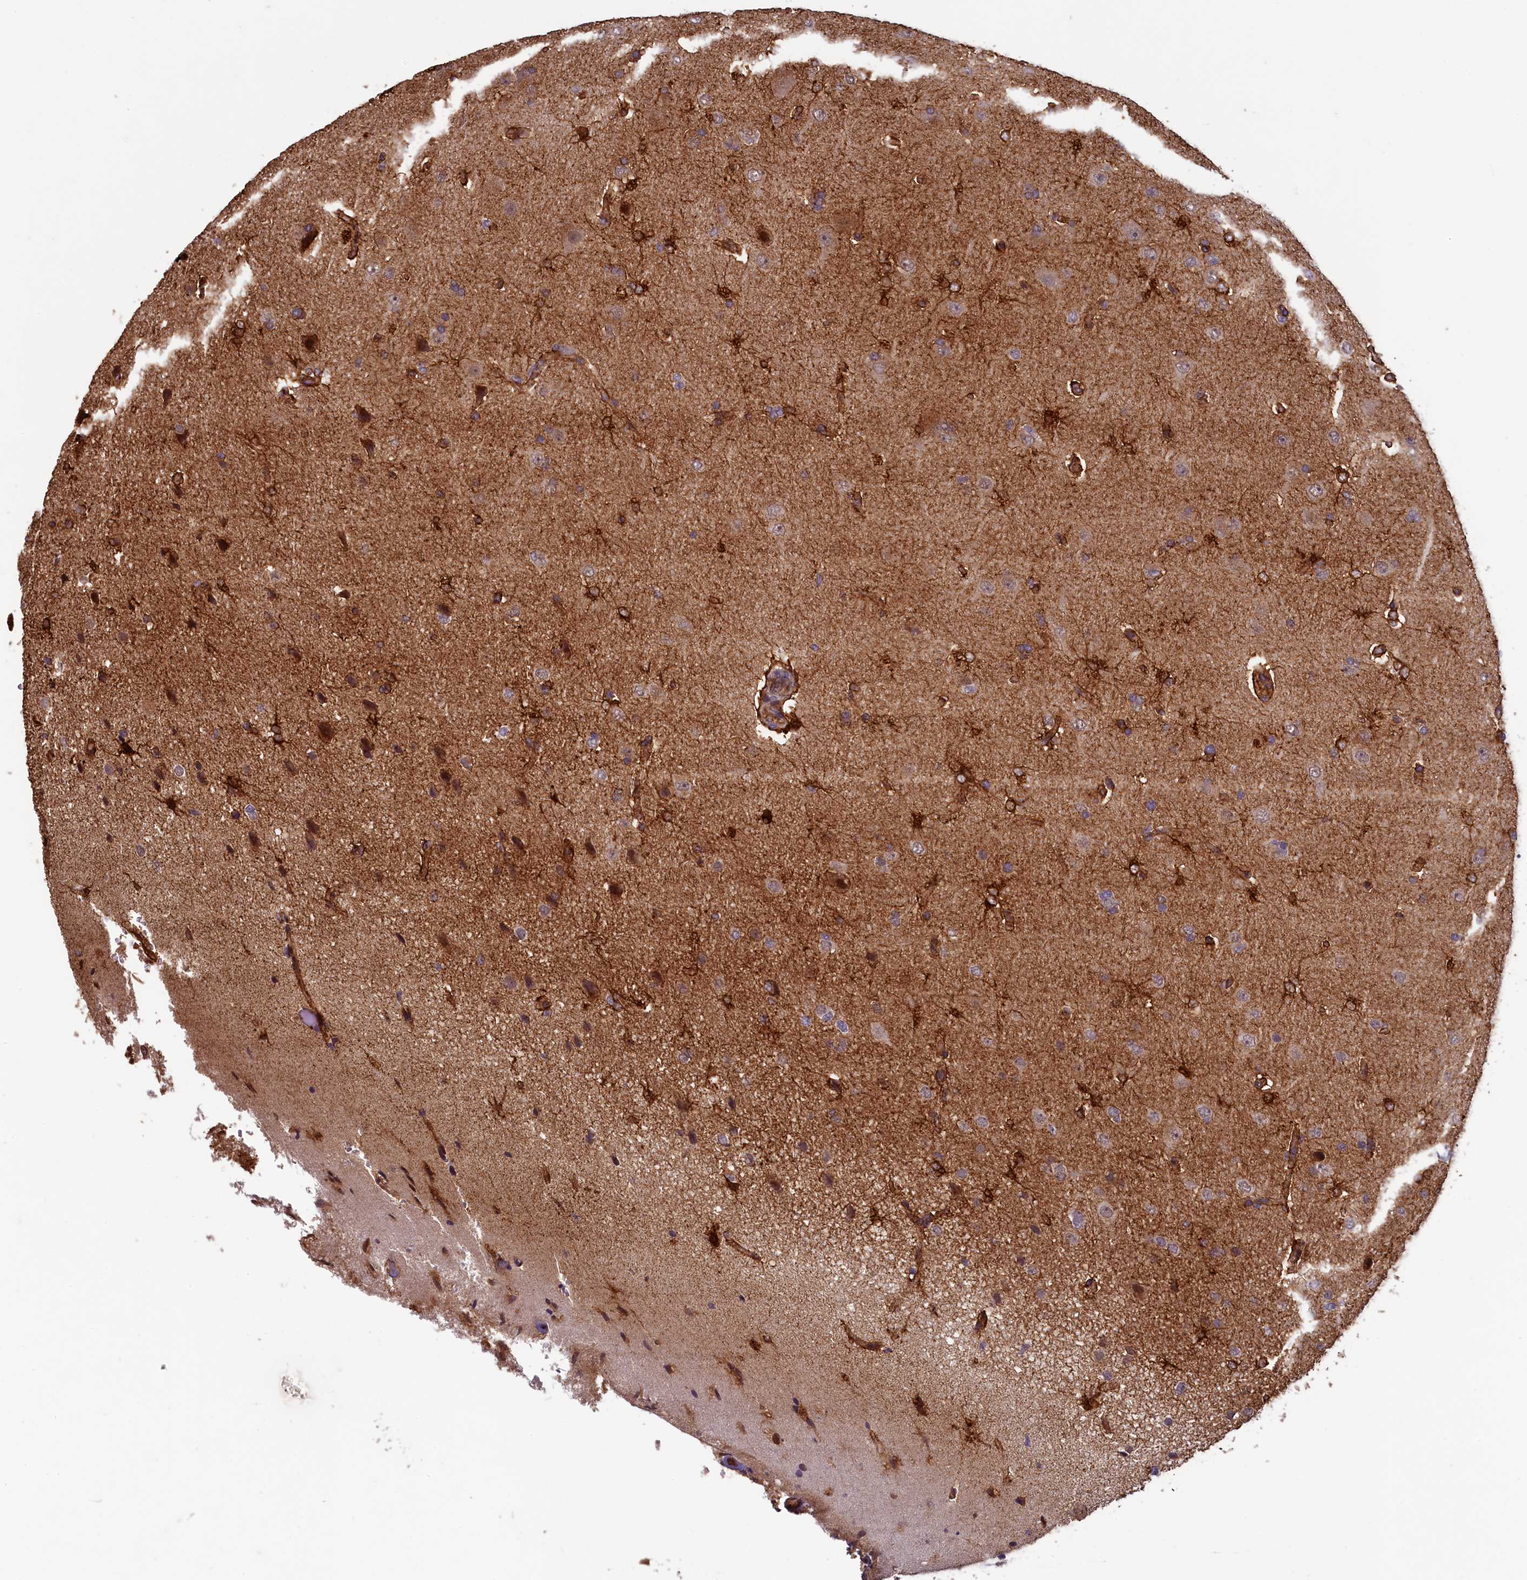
{"staining": {"intensity": "moderate", "quantity": "<25%", "location": "cytoplasmic/membranous"}, "tissue": "glioma", "cell_type": "Tumor cells", "image_type": "cancer", "snomed": [{"axis": "morphology", "description": "Glioma, malignant, High grade"}, {"axis": "topography", "description": "Brain"}], "caption": "Immunohistochemistry of human high-grade glioma (malignant) reveals low levels of moderate cytoplasmic/membranous expression in about <25% of tumor cells.", "gene": "ACSBG1", "patient": {"sex": "male", "age": 72}}